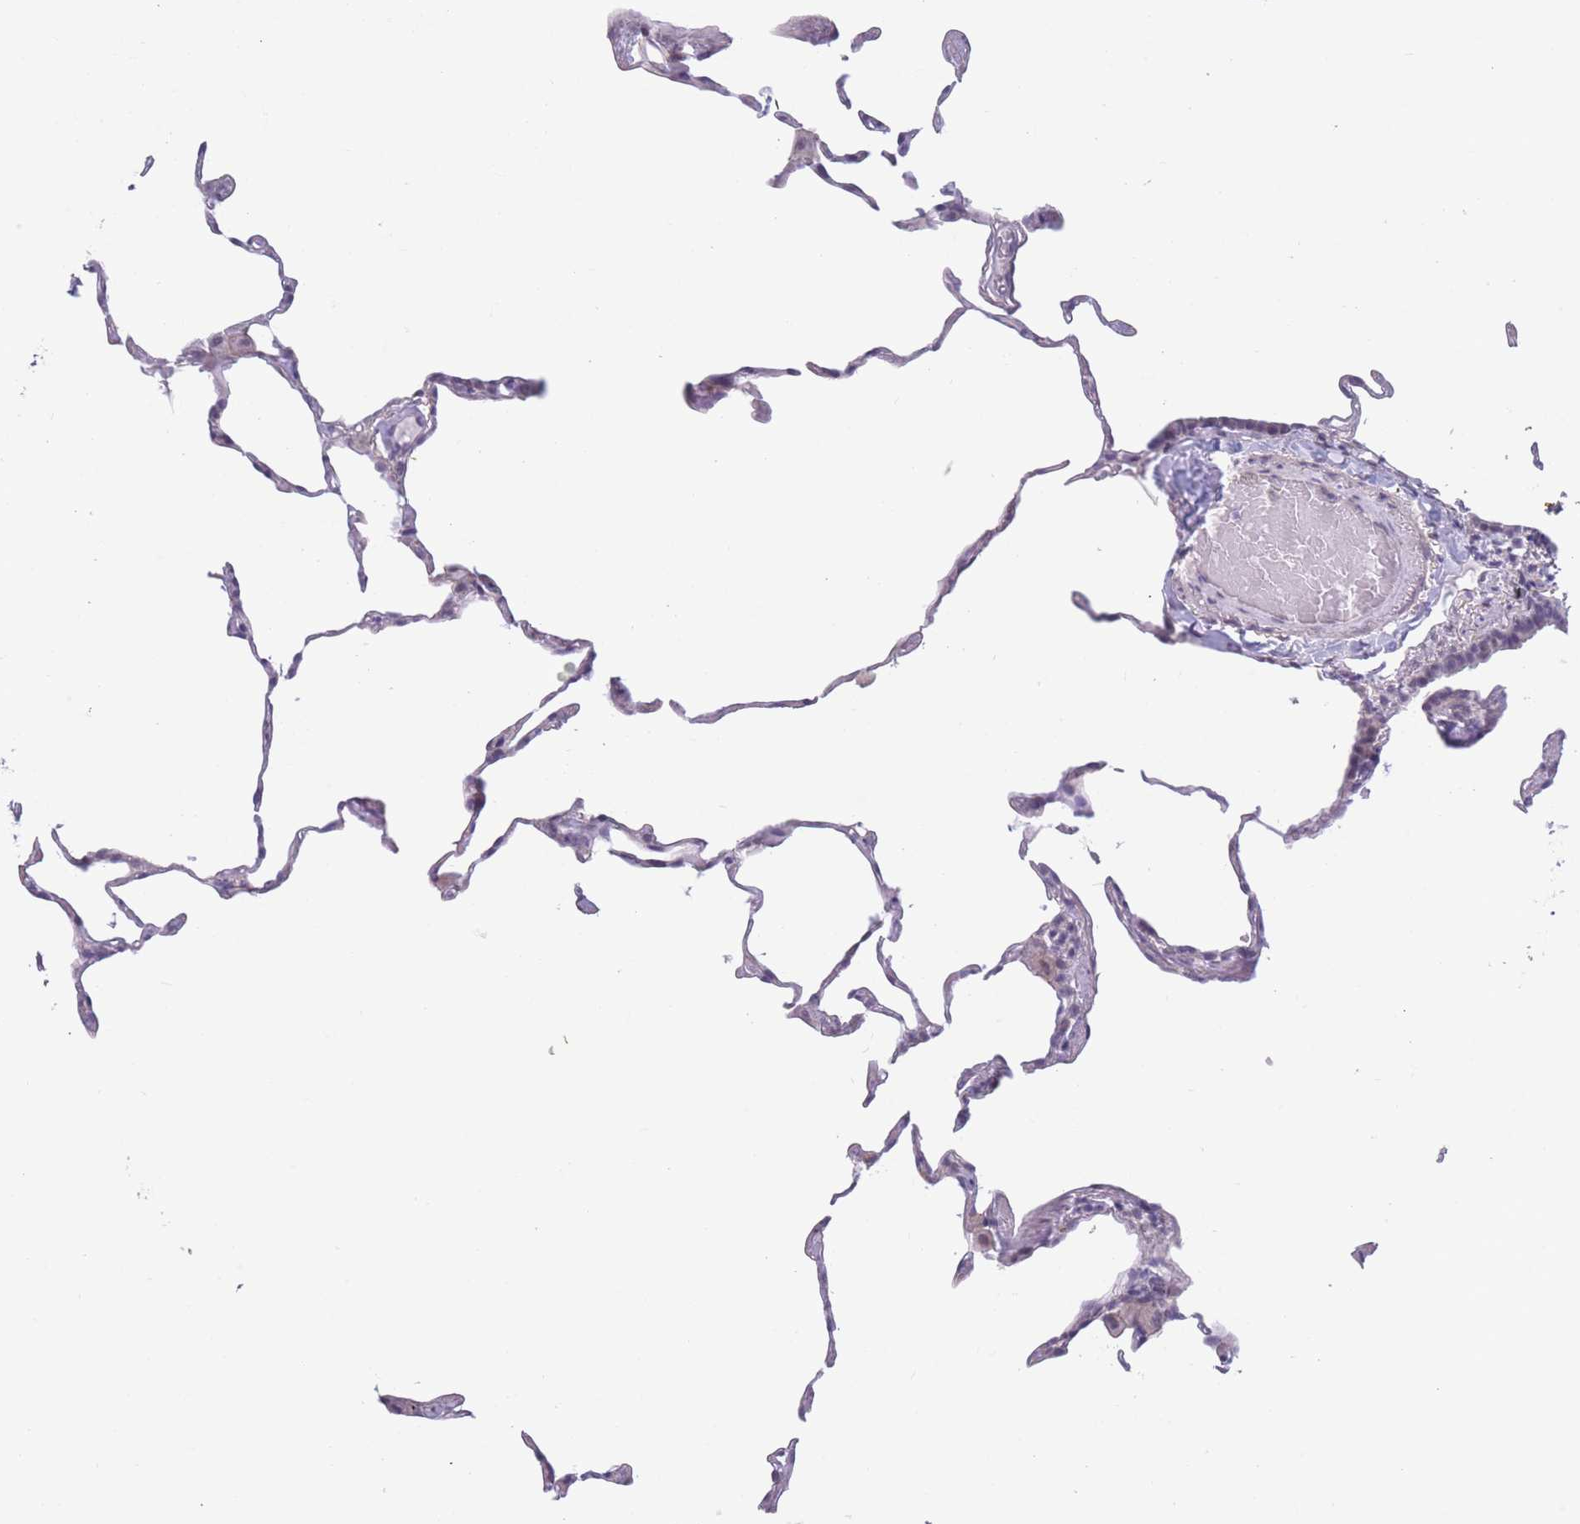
{"staining": {"intensity": "negative", "quantity": "none", "location": "none"}, "tissue": "lung", "cell_type": "Alveolar cells", "image_type": "normal", "snomed": [{"axis": "morphology", "description": "Normal tissue, NOS"}, {"axis": "topography", "description": "Lung"}], "caption": "An immunohistochemistry (IHC) micrograph of benign lung is shown. There is no staining in alveolar cells of lung.", "gene": "PODXL", "patient": {"sex": "female", "age": 57}}